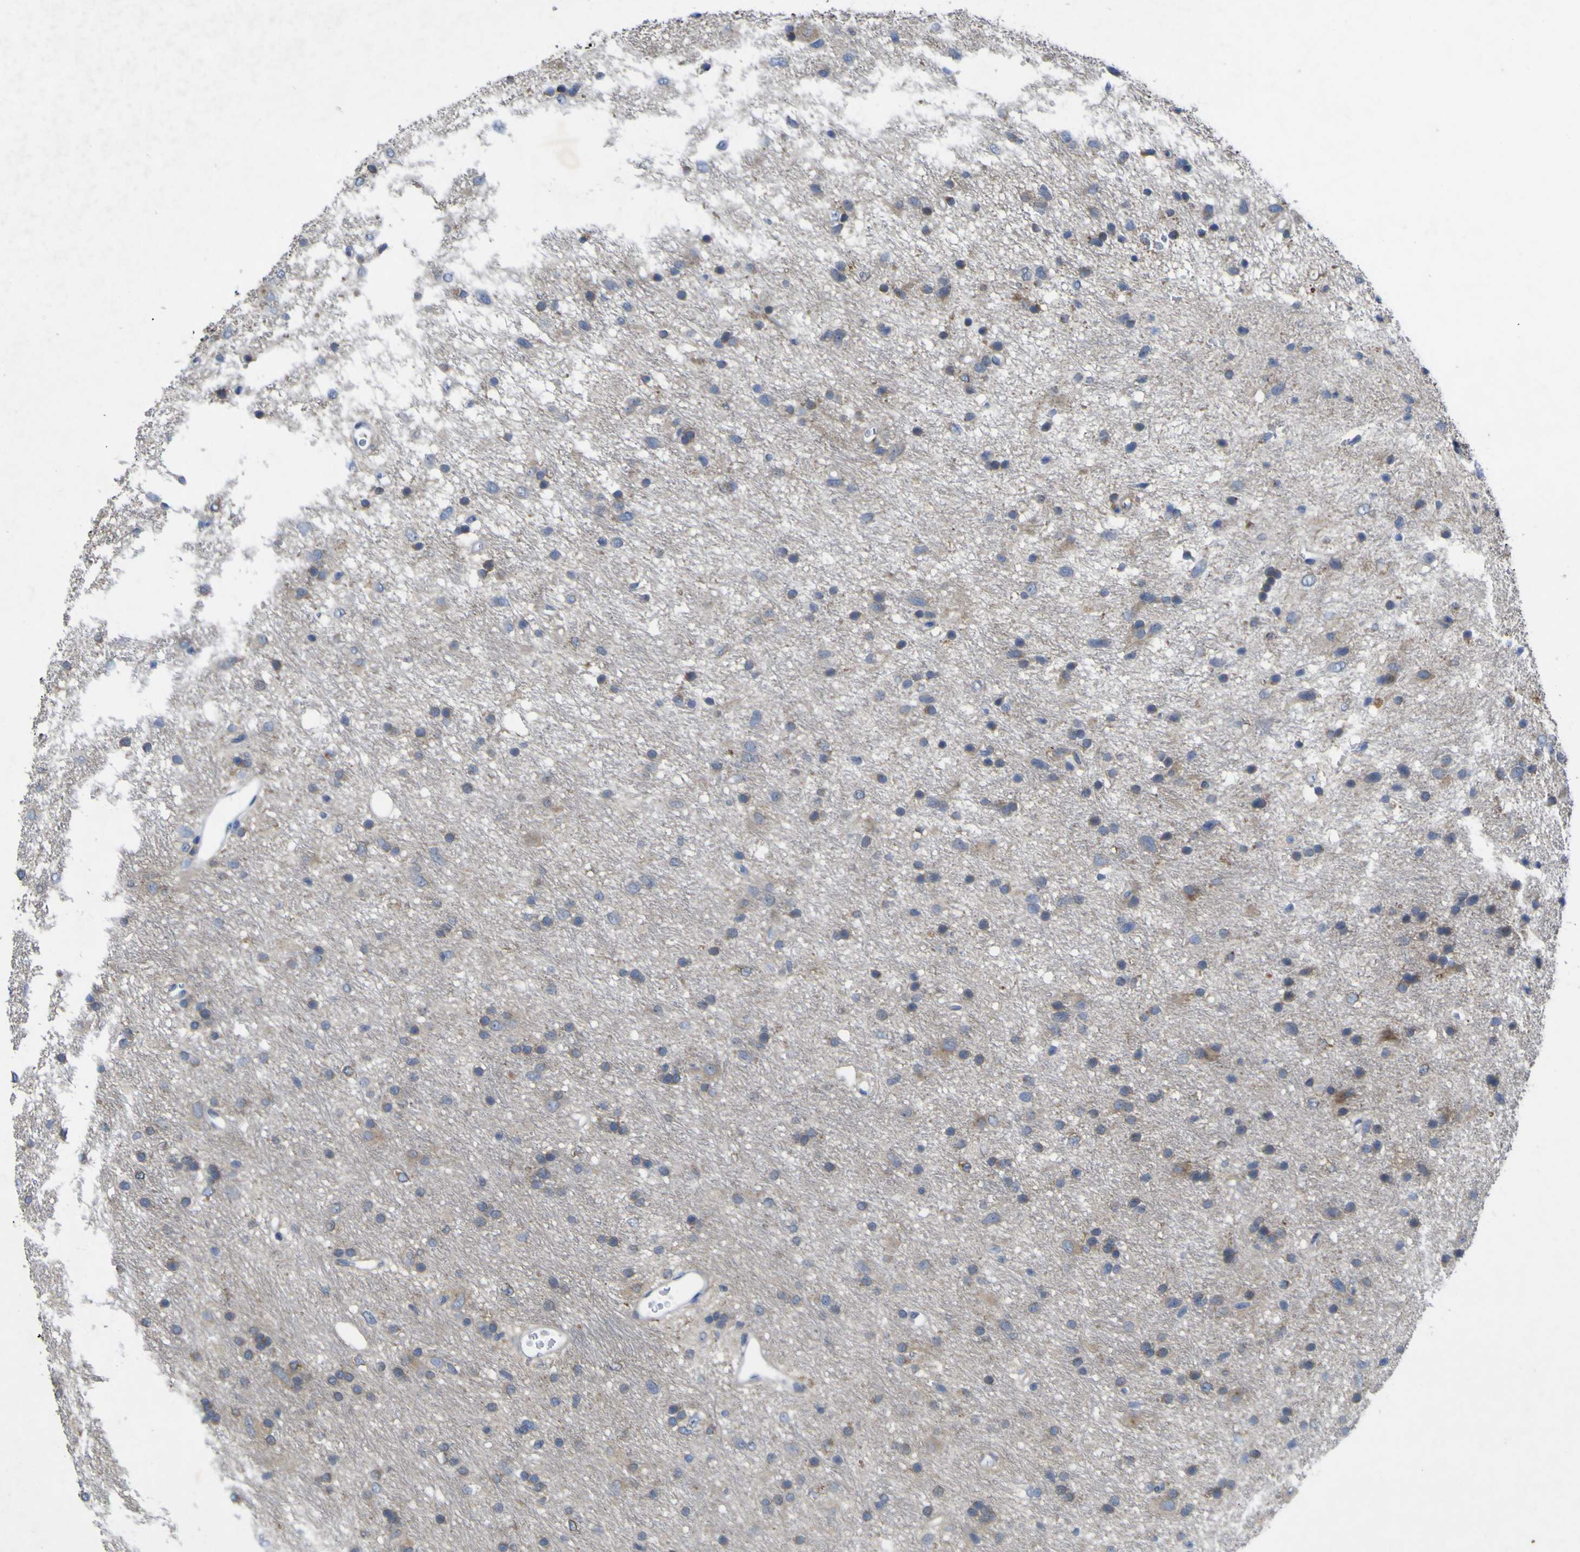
{"staining": {"intensity": "weak", "quantity": "<25%", "location": "cytoplasmic/membranous"}, "tissue": "glioma", "cell_type": "Tumor cells", "image_type": "cancer", "snomed": [{"axis": "morphology", "description": "Glioma, malignant, Low grade"}, {"axis": "topography", "description": "Brain"}], "caption": "This is an IHC image of human malignant glioma (low-grade). There is no expression in tumor cells.", "gene": "NAV1", "patient": {"sex": "male", "age": 77}}